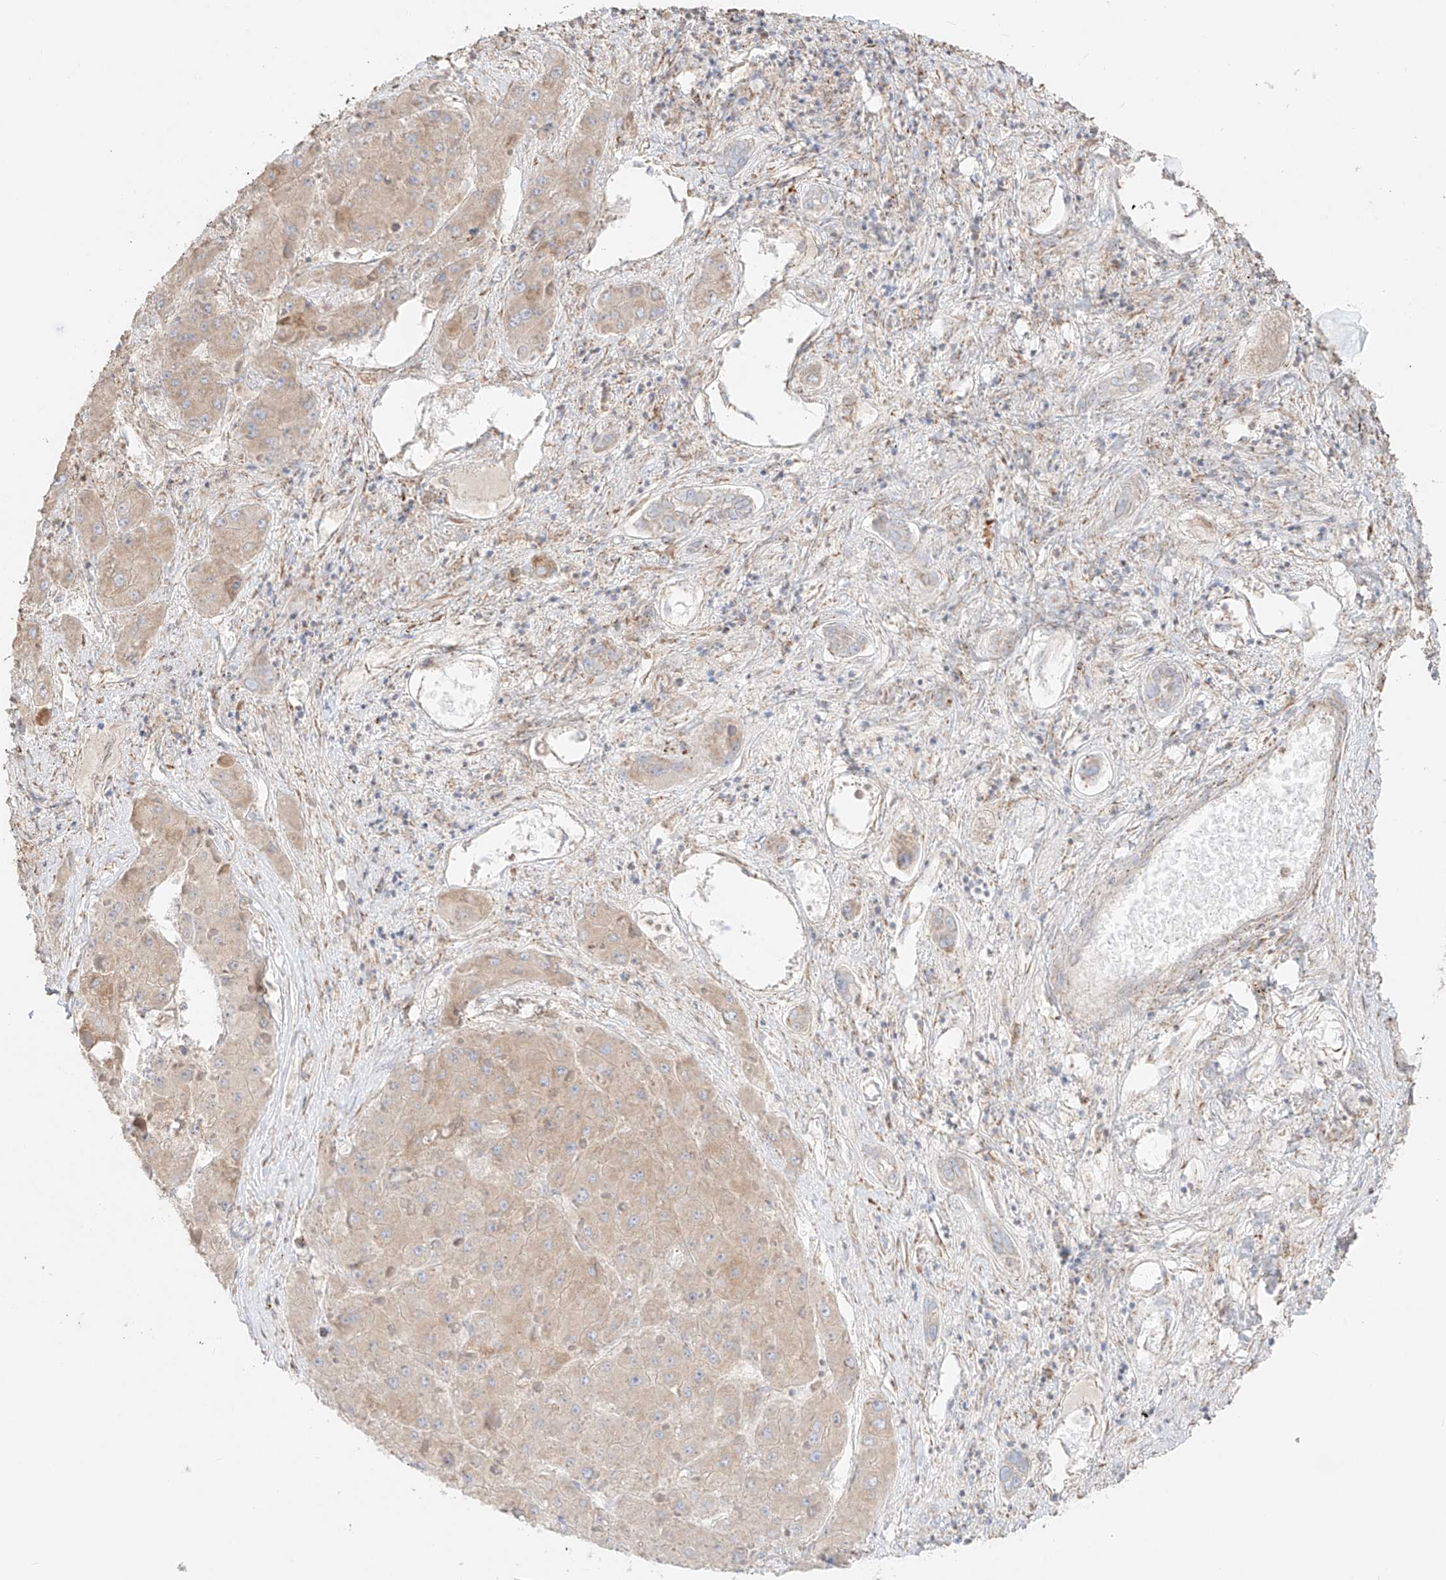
{"staining": {"intensity": "weak", "quantity": "25%-75%", "location": "cytoplasmic/membranous"}, "tissue": "liver cancer", "cell_type": "Tumor cells", "image_type": "cancer", "snomed": [{"axis": "morphology", "description": "Carcinoma, Hepatocellular, NOS"}, {"axis": "topography", "description": "Liver"}], "caption": "This micrograph exhibits immunohistochemistry staining of liver cancer, with low weak cytoplasmic/membranous staining in approximately 25%-75% of tumor cells.", "gene": "COLGALT2", "patient": {"sex": "female", "age": 73}}